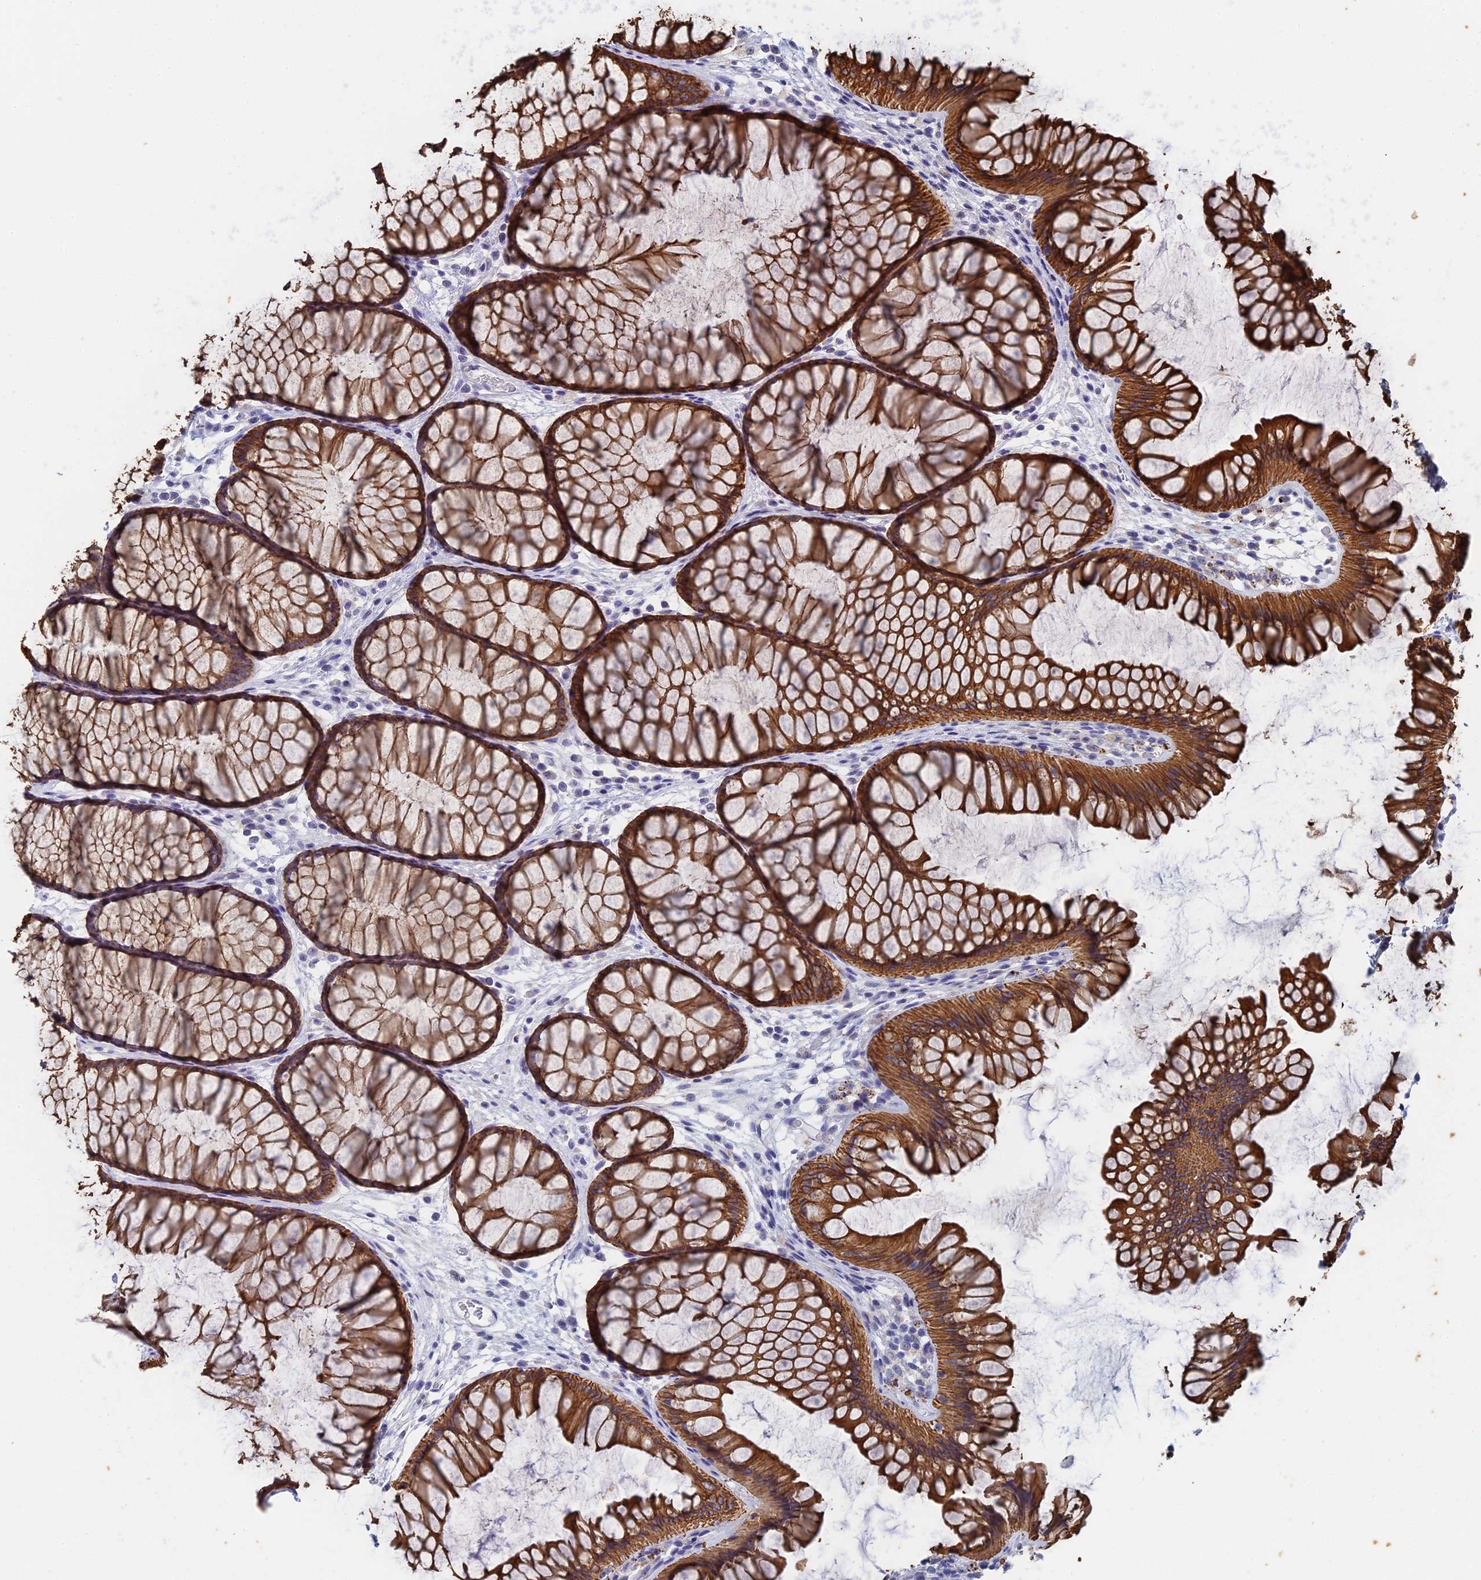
{"staining": {"intensity": "negative", "quantity": "none", "location": "none"}, "tissue": "colon", "cell_type": "Endothelial cells", "image_type": "normal", "snomed": [{"axis": "morphology", "description": "Normal tissue, NOS"}, {"axis": "topography", "description": "Colon"}], "caption": "This photomicrograph is of benign colon stained with immunohistochemistry (IHC) to label a protein in brown with the nuclei are counter-stained blue. There is no staining in endothelial cells.", "gene": "SRFBP1", "patient": {"sex": "female", "age": 82}}